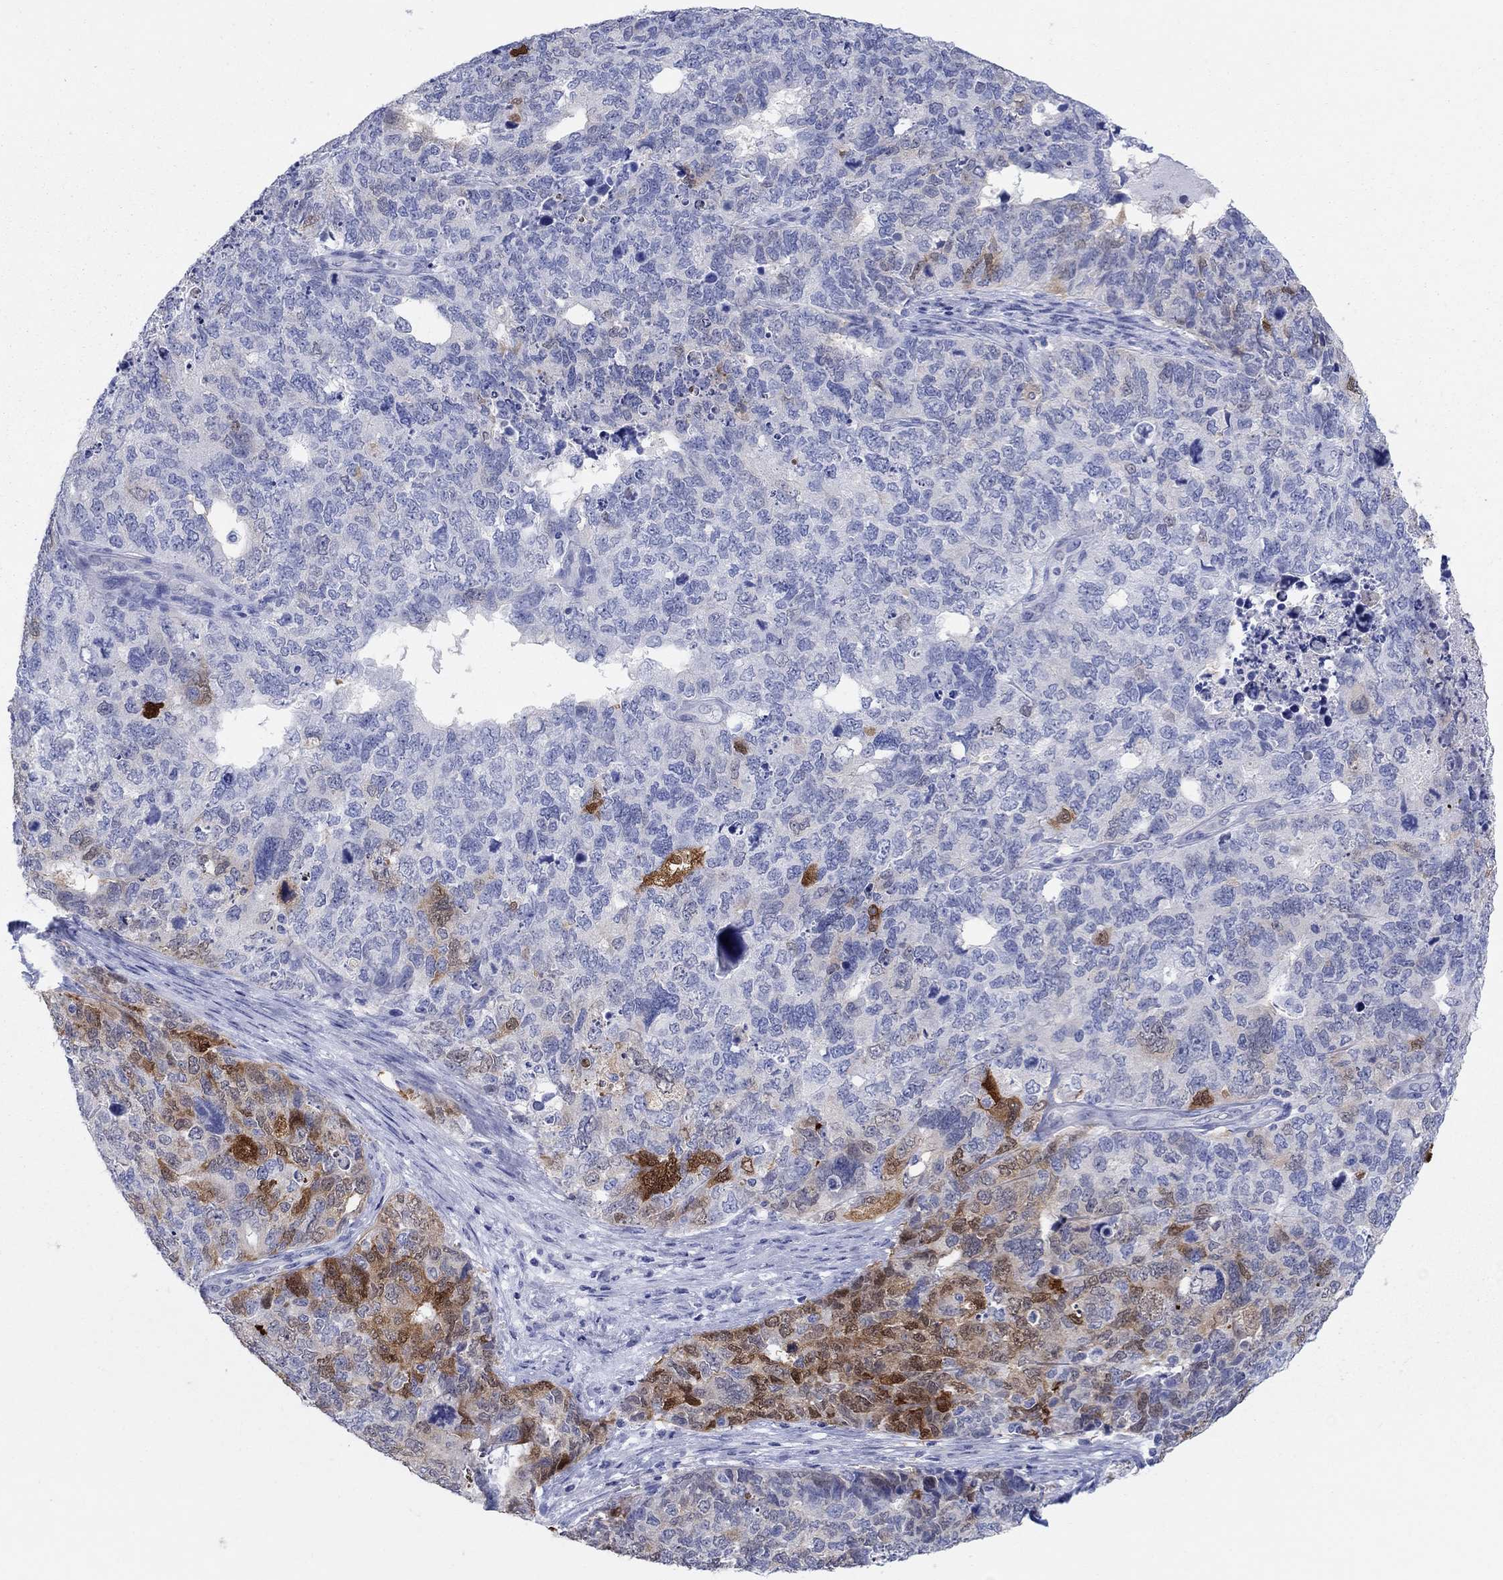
{"staining": {"intensity": "strong", "quantity": "<25%", "location": "cytoplasmic/membranous"}, "tissue": "cervical cancer", "cell_type": "Tumor cells", "image_type": "cancer", "snomed": [{"axis": "morphology", "description": "Squamous cell carcinoma, NOS"}, {"axis": "topography", "description": "Cervix"}], "caption": "IHC micrograph of neoplastic tissue: cervical squamous cell carcinoma stained using immunohistochemistry displays medium levels of strong protein expression localized specifically in the cytoplasmic/membranous of tumor cells, appearing as a cytoplasmic/membranous brown color.", "gene": "AKR1C2", "patient": {"sex": "female", "age": 63}}